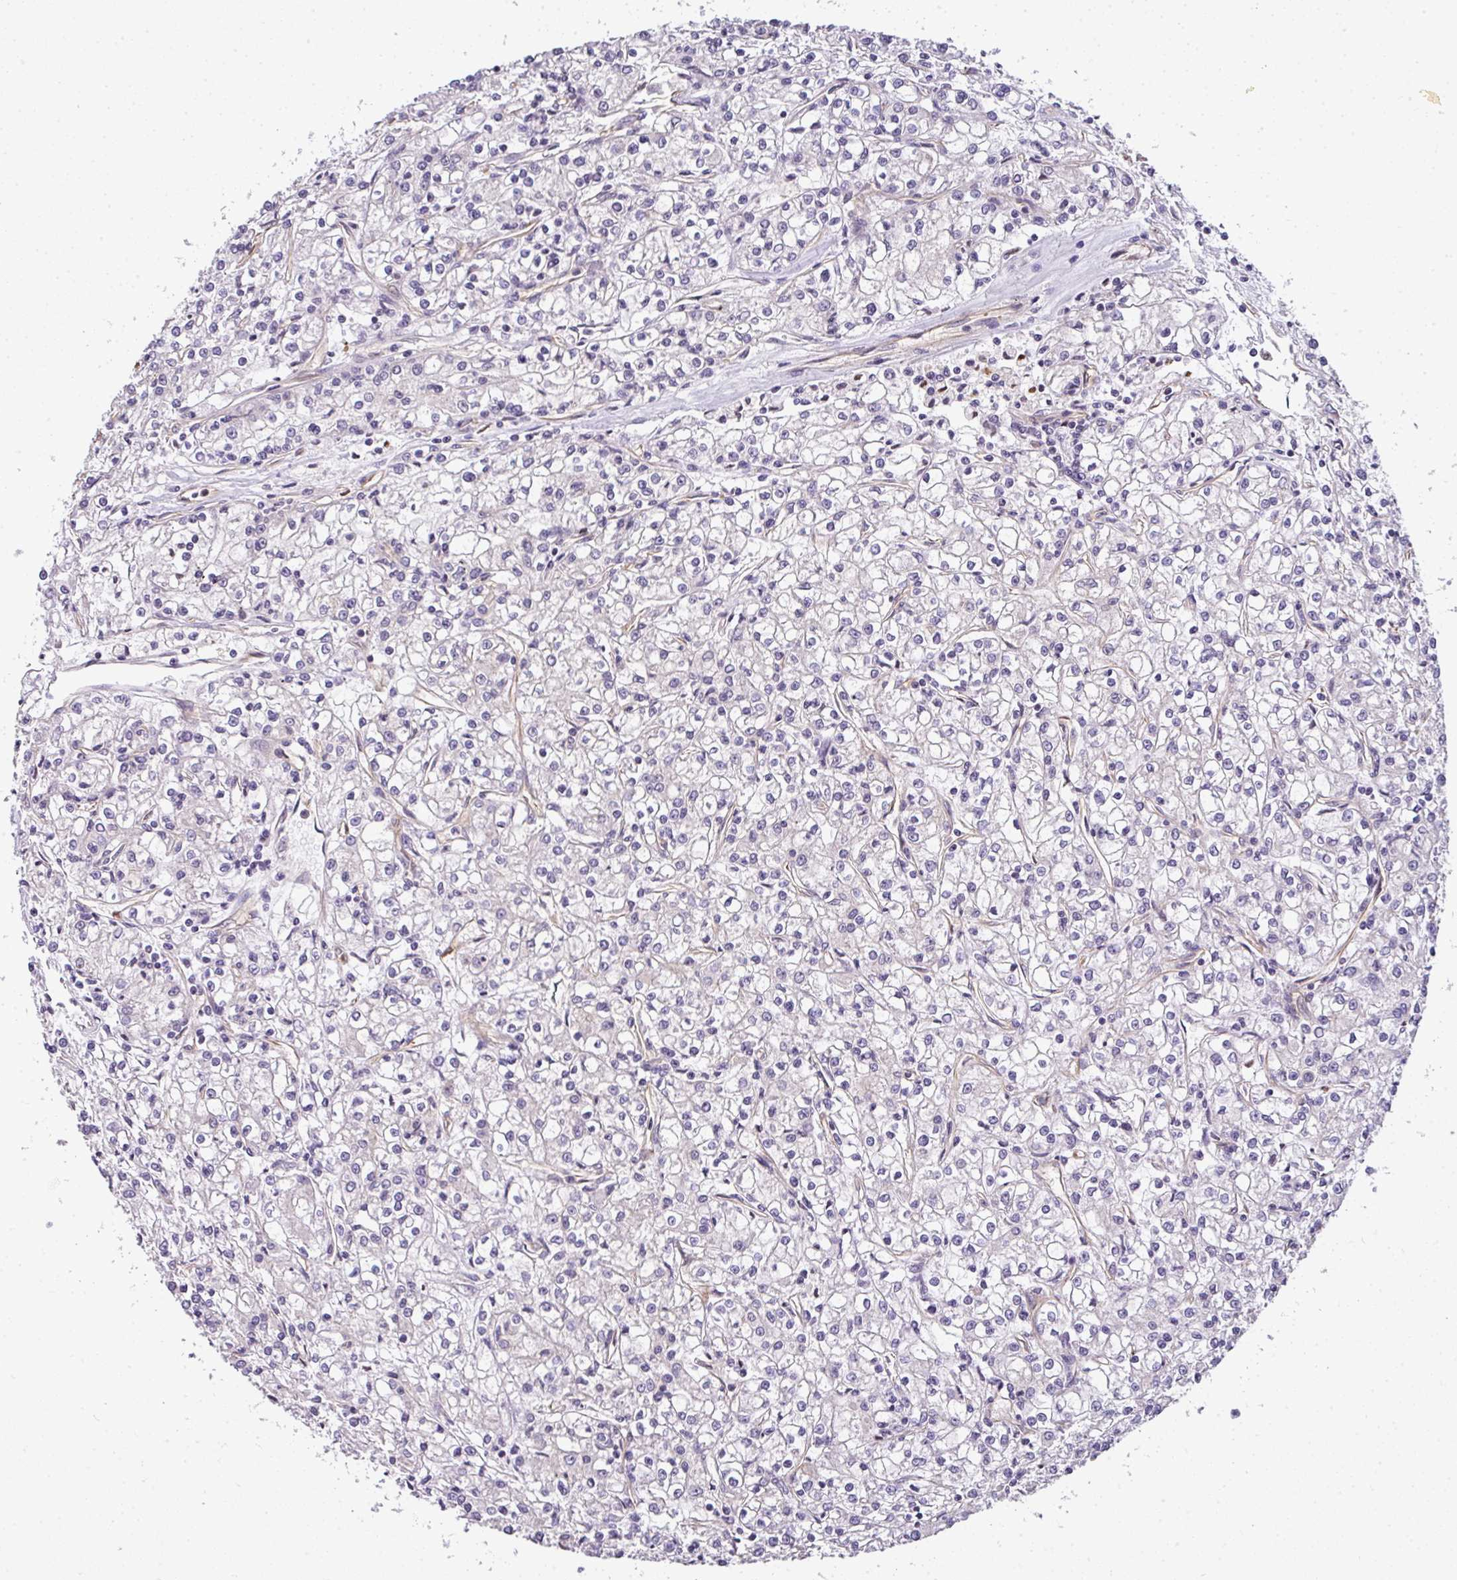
{"staining": {"intensity": "negative", "quantity": "none", "location": "none"}, "tissue": "renal cancer", "cell_type": "Tumor cells", "image_type": "cancer", "snomed": [{"axis": "morphology", "description": "Adenocarcinoma, NOS"}, {"axis": "topography", "description": "Kidney"}], "caption": "IHC photomicrograph of neoplastic tissue: human renal cancer (adenocarcinoma) stained with DAB reveals no significant protein expression in tumor cells.", "gene": "OR11H4", "patient": {"sex": "female", "age": 59}}